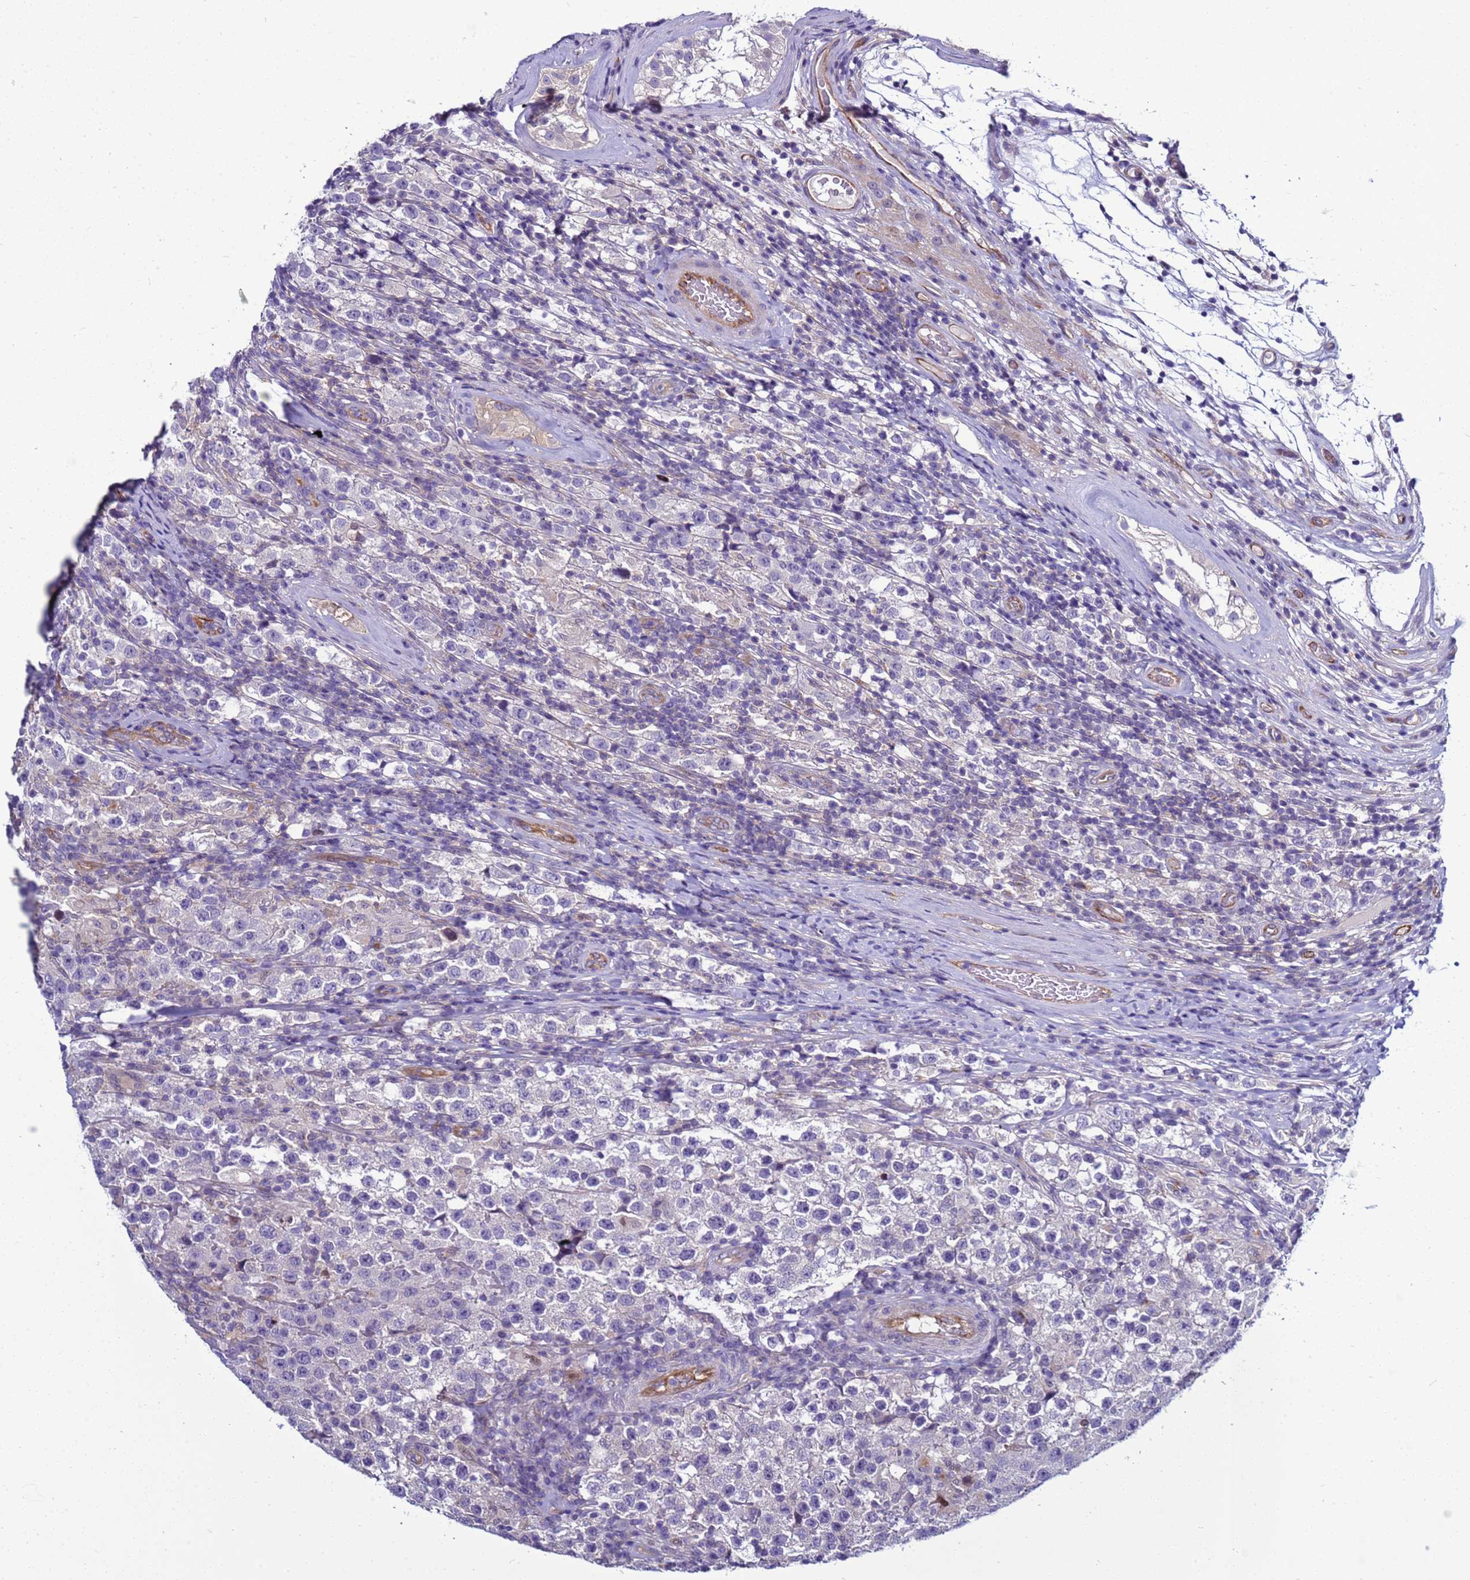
{"staining": {"intensity": "negative", "quantity": "none", "location": "none"}, "tissue": "testis cancer", "cell_type": "Tumor cells", "image_type": "cancer", "snomed": [{"axis": "morphology", "description": "Seminoma, NOS"}, {"axis": "morphology", "description": "Carcinoma, Embryonal, NOS"}, {"axis": "topography", "description": "Testis"}], "caption": "DAB immunohistochemical staining of human testis cancer (seminoma) demonstrates no significant positivity in tumor cells.", "gene": "NAT2", "patient": {"sex": "male", "age": 41}}